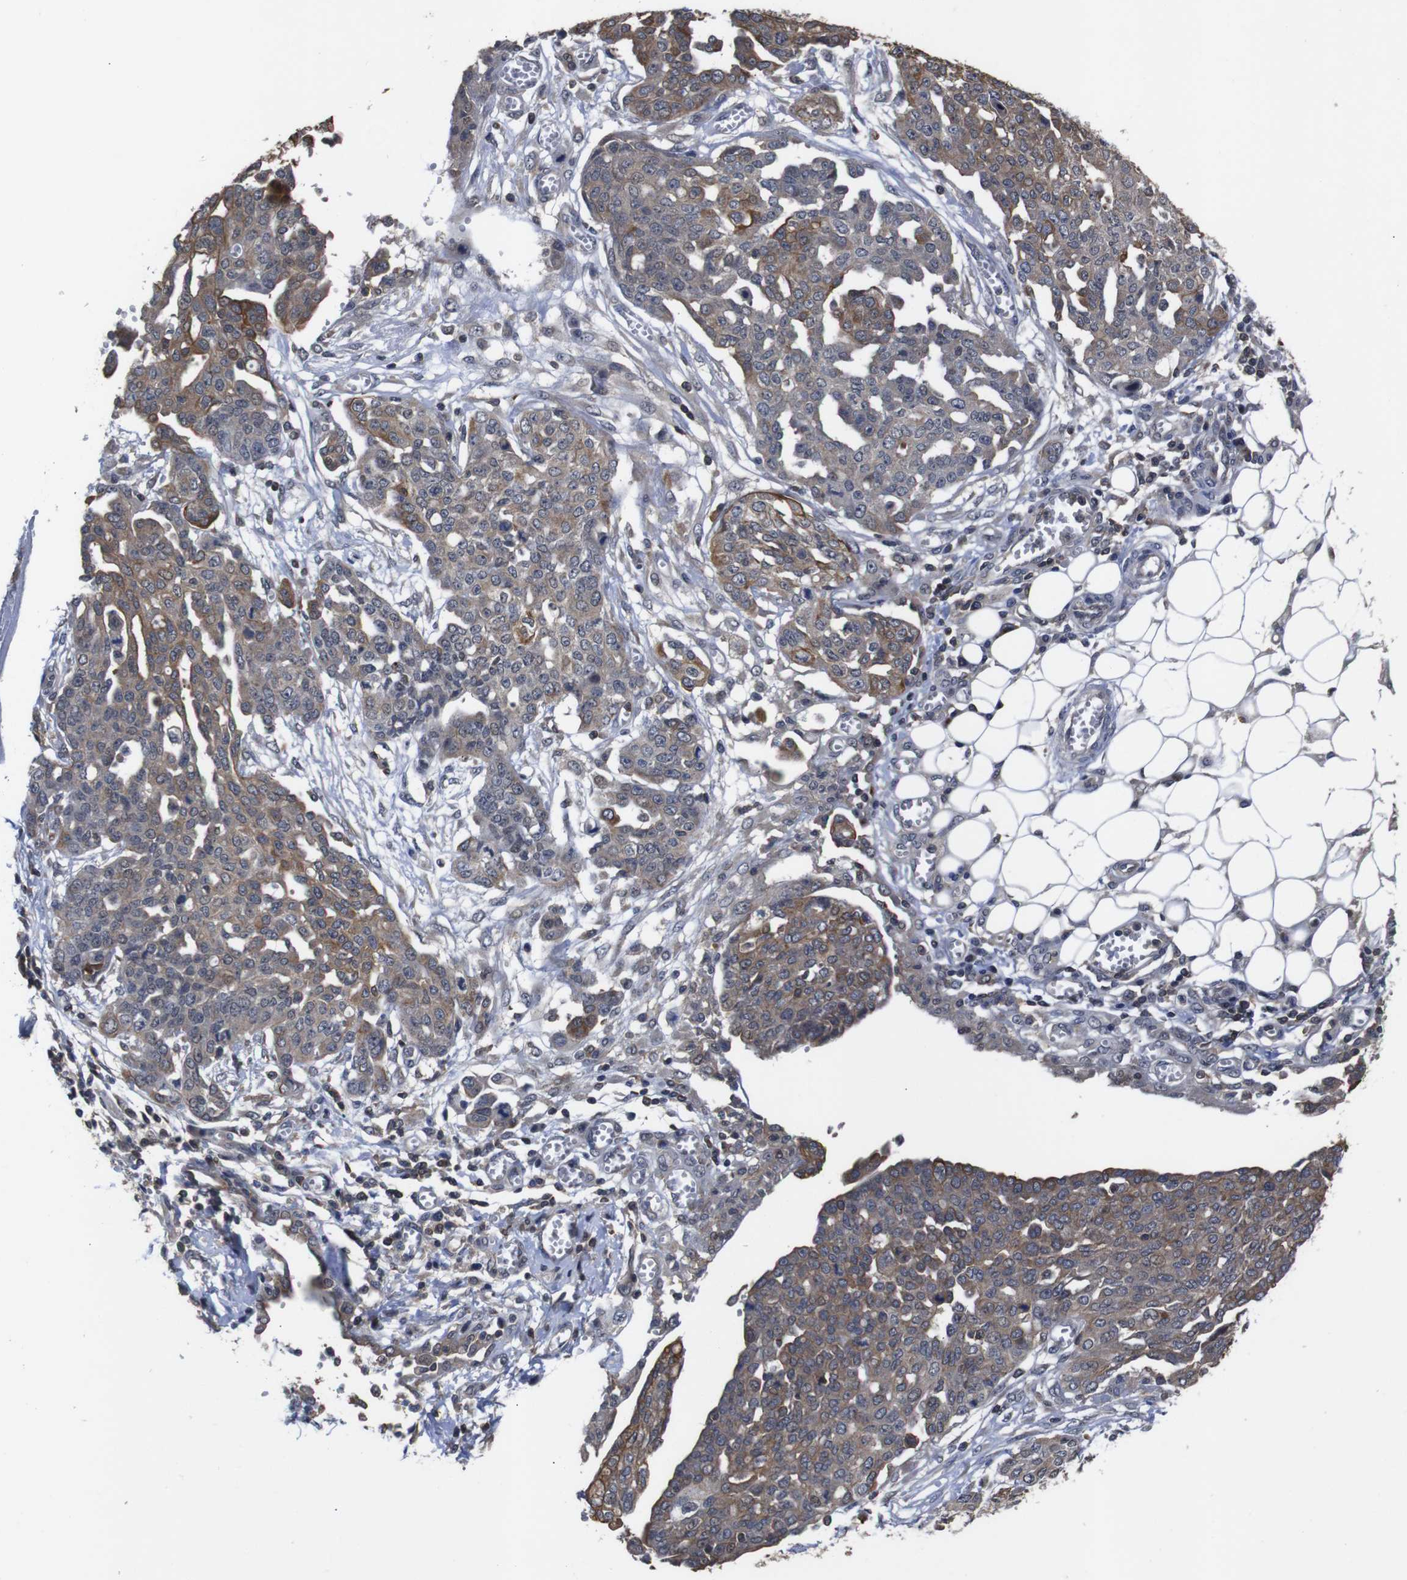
{"staining": {"intensity": "moderate", "quantity": "25%-75%", "location": "cytoplasmic/membranous"}, "tissue": "ovarian cancer", "cell_type": "Tumor cells", "image_type": "cancer", "snomed": [{"axis": "morphology", "description": "Cystadenocarcinoma, serous, NOS"}, {"axis": "topography", "description": "Soft tissue"}, {"axis": "topography", "description": "Ovary"}], "caption": "Serous cystadenocarcinoma (ovarian) stained for a protein (brown) shows moderate cytoplasmic/membranous positive expression in approximately 25%-75% of tumor cells.", "gene": "BRWD3", "patient": {"sex": "female", "age": 57}}